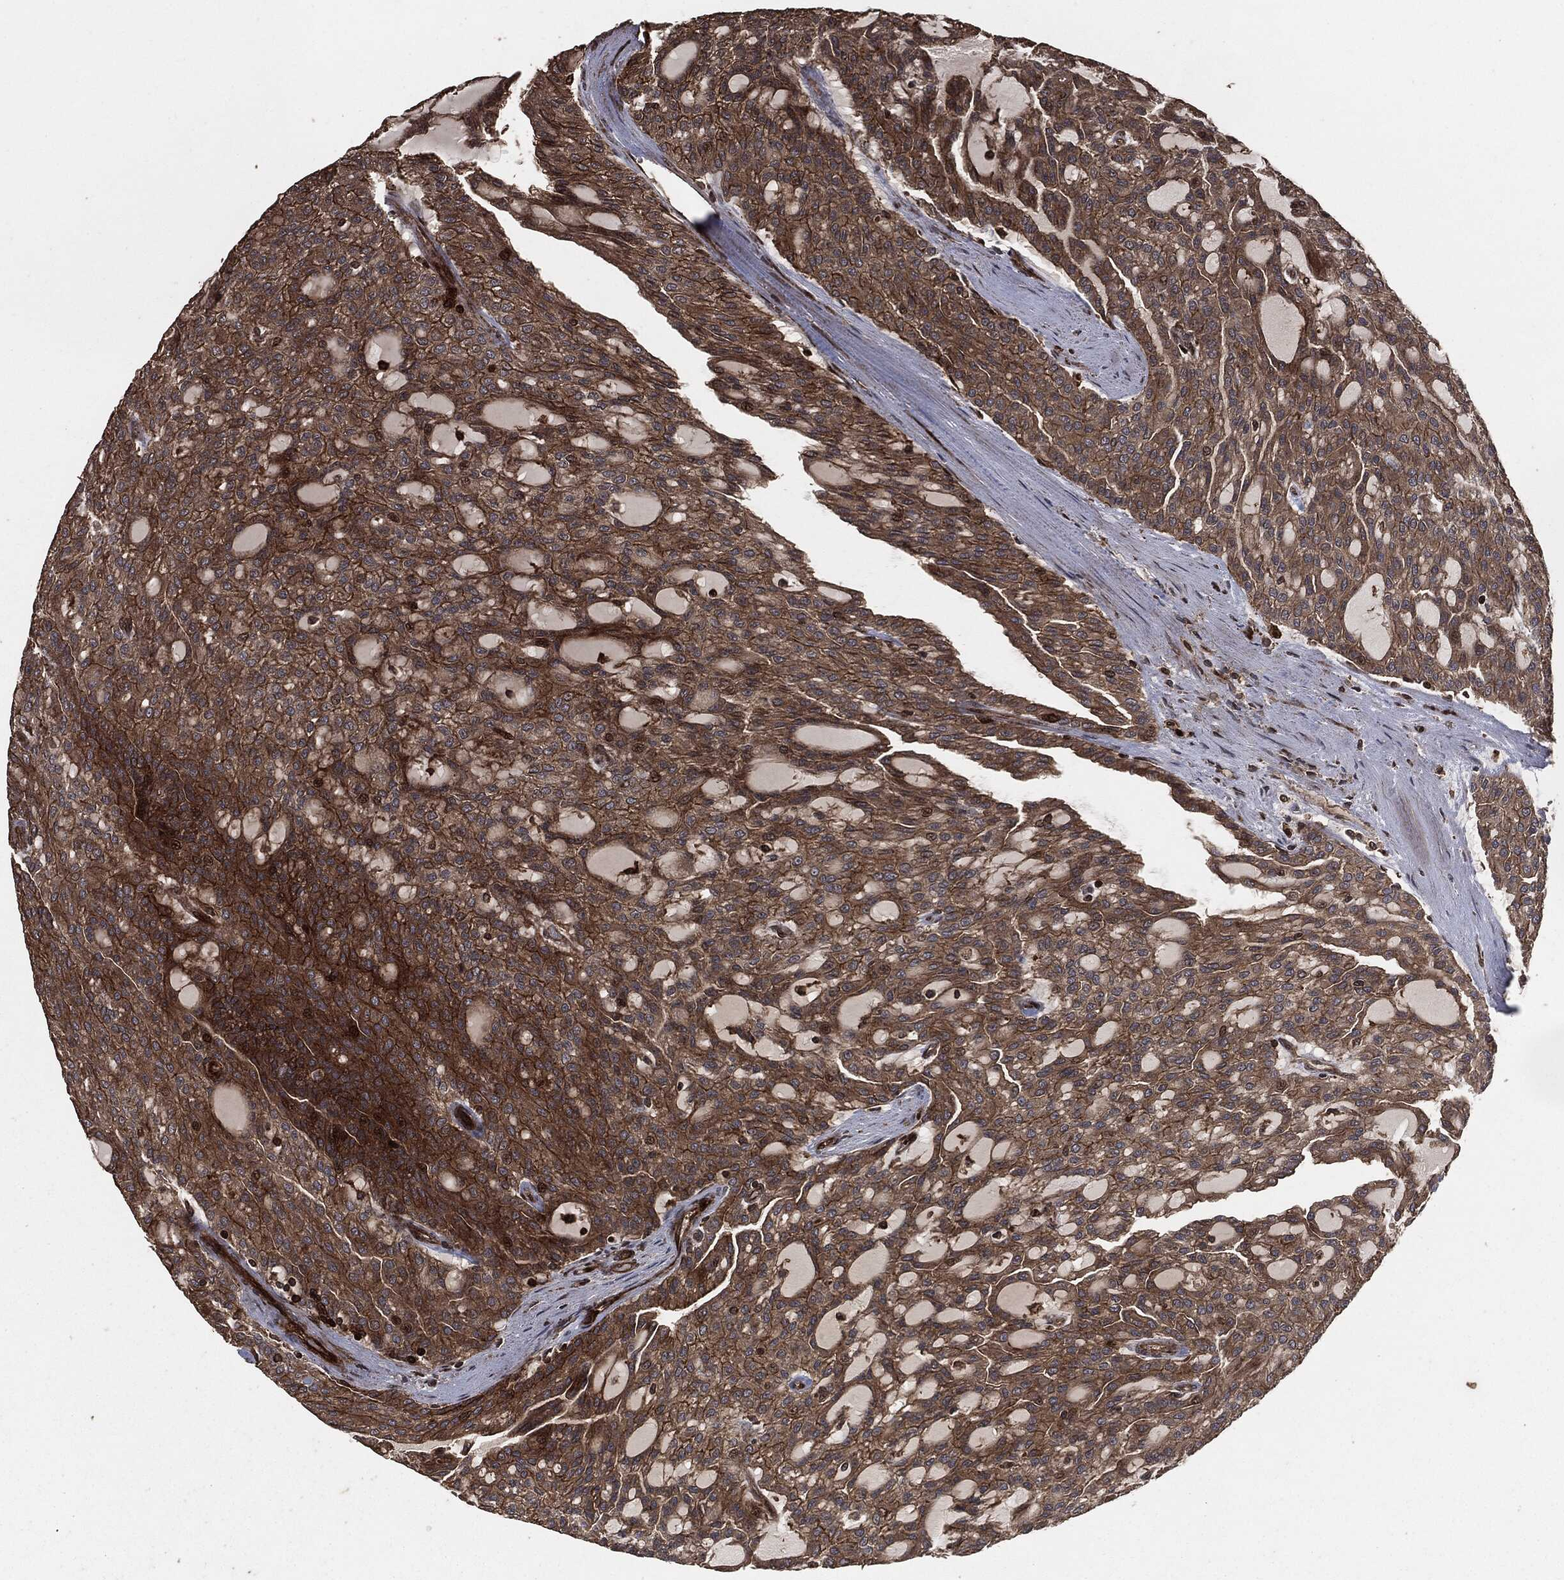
{"staining": {"intensity": "moderate", "quantity": ">75%", "location": "cytoplasmic/membranous"}, "tissue": "renal cancer", "cell_type": "Tumor cells", "image_type": "cancer", "snomed": [{"axis": "morphology", "description": "Adenocarcinoma, NOS"}, {"axis": "topography", "description": "Kidney"}], "caption": "Renal cancer (adenocarcinoma) stained with a protein marker displays moderate staining in tumor cells.", "gene": "IFIT1", "patient": {"sex": "male", "age": 63}}